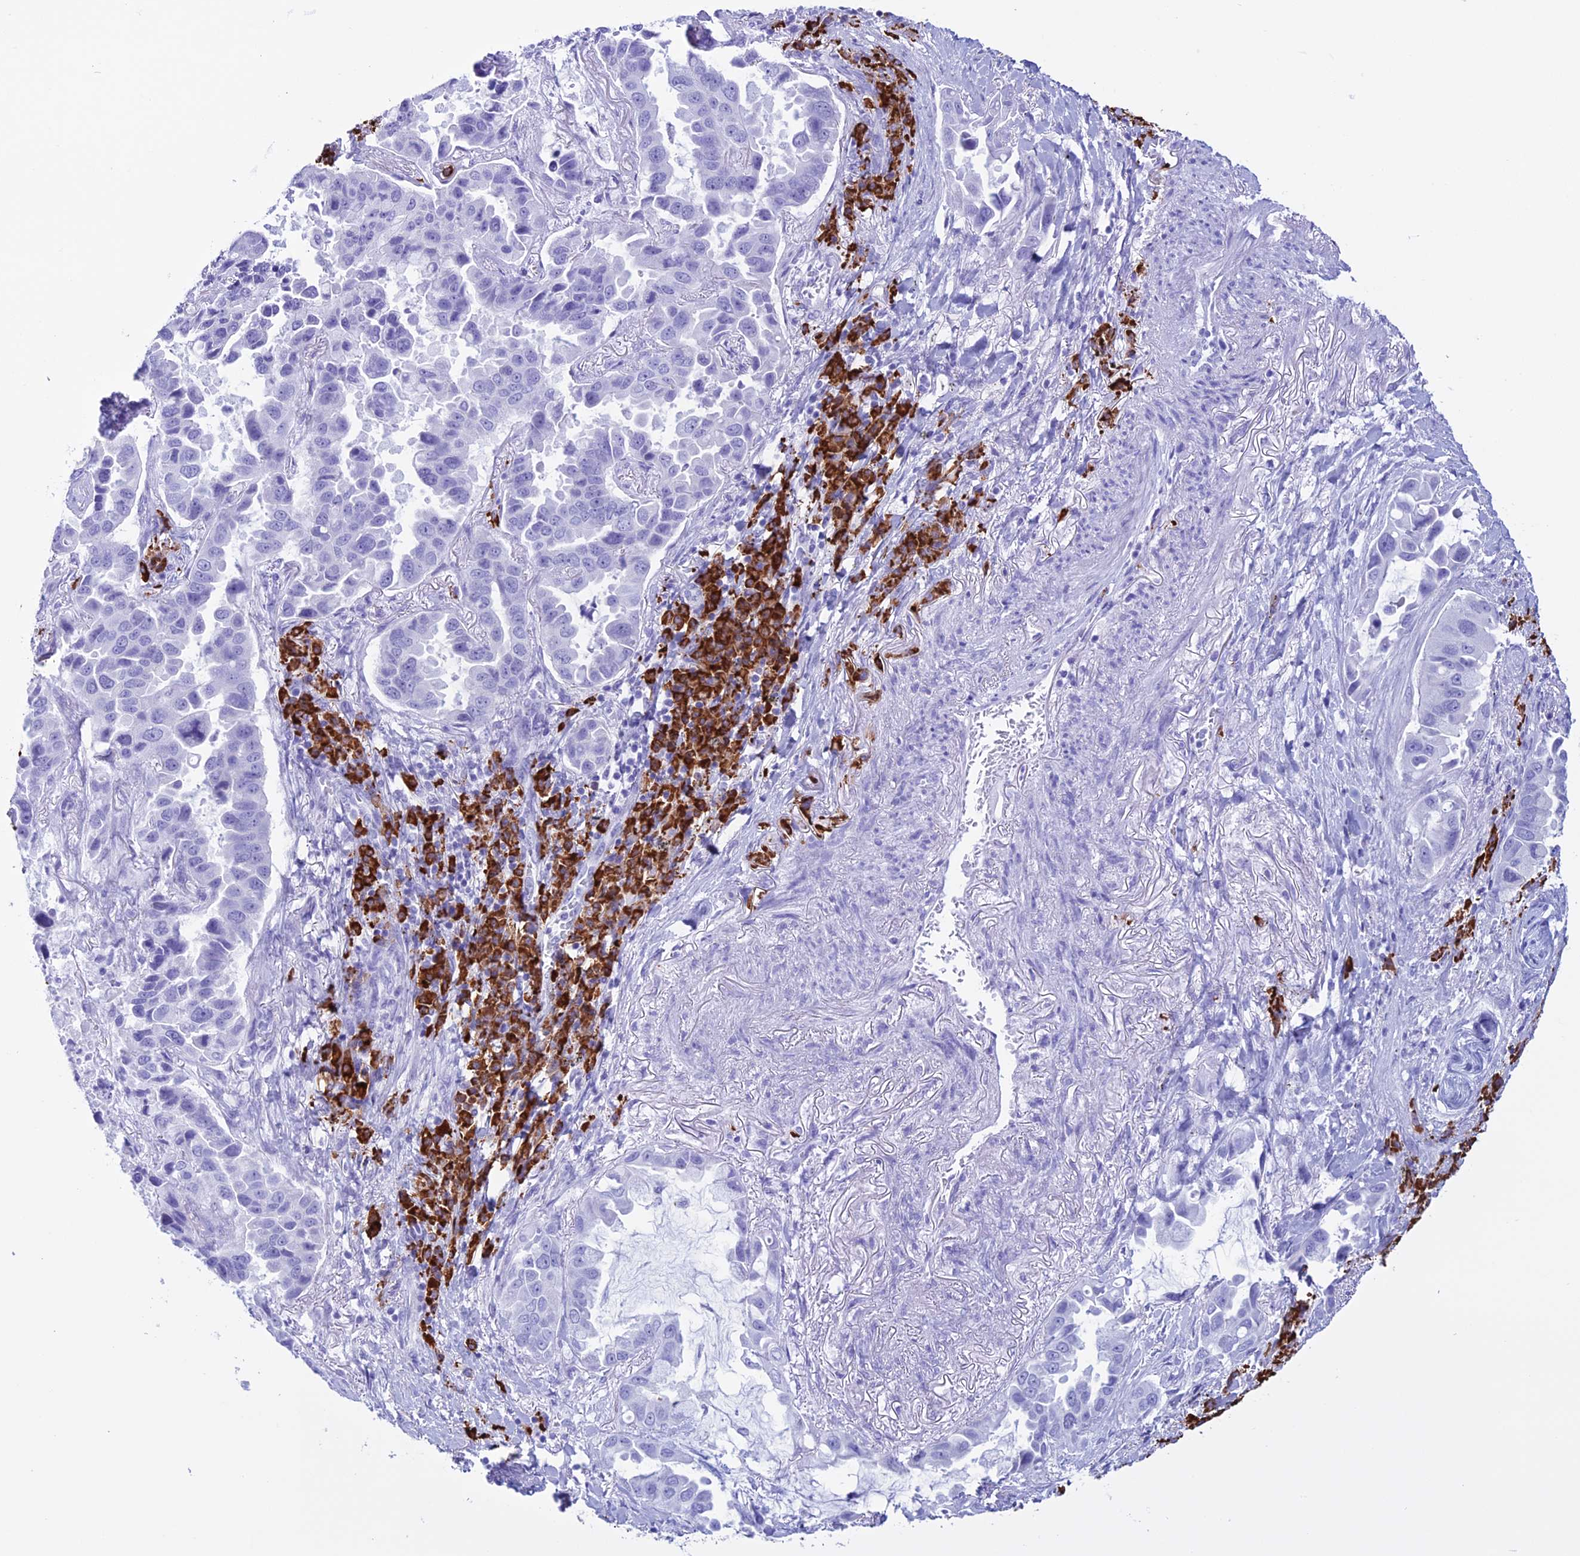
{"staining": {"intensity": "negative", "quantity": "none", "location": "none"}, "tissue": "lung cancer", "cell_type": "Tumor cells", "image_type": "cancer", "snomed": [{"axis": "morphology", "description": "Adenocarcinoma, NOS"}, {"axis": "topography", "description": "Lung"}], "caption": "Immunohistochemistry (IHC) image of lung cancer stained for a protein (brown), which demonstrates no staining in tumor cells.", "gene": "MZB1", "patient": {"sex": "male", "age": 64}}